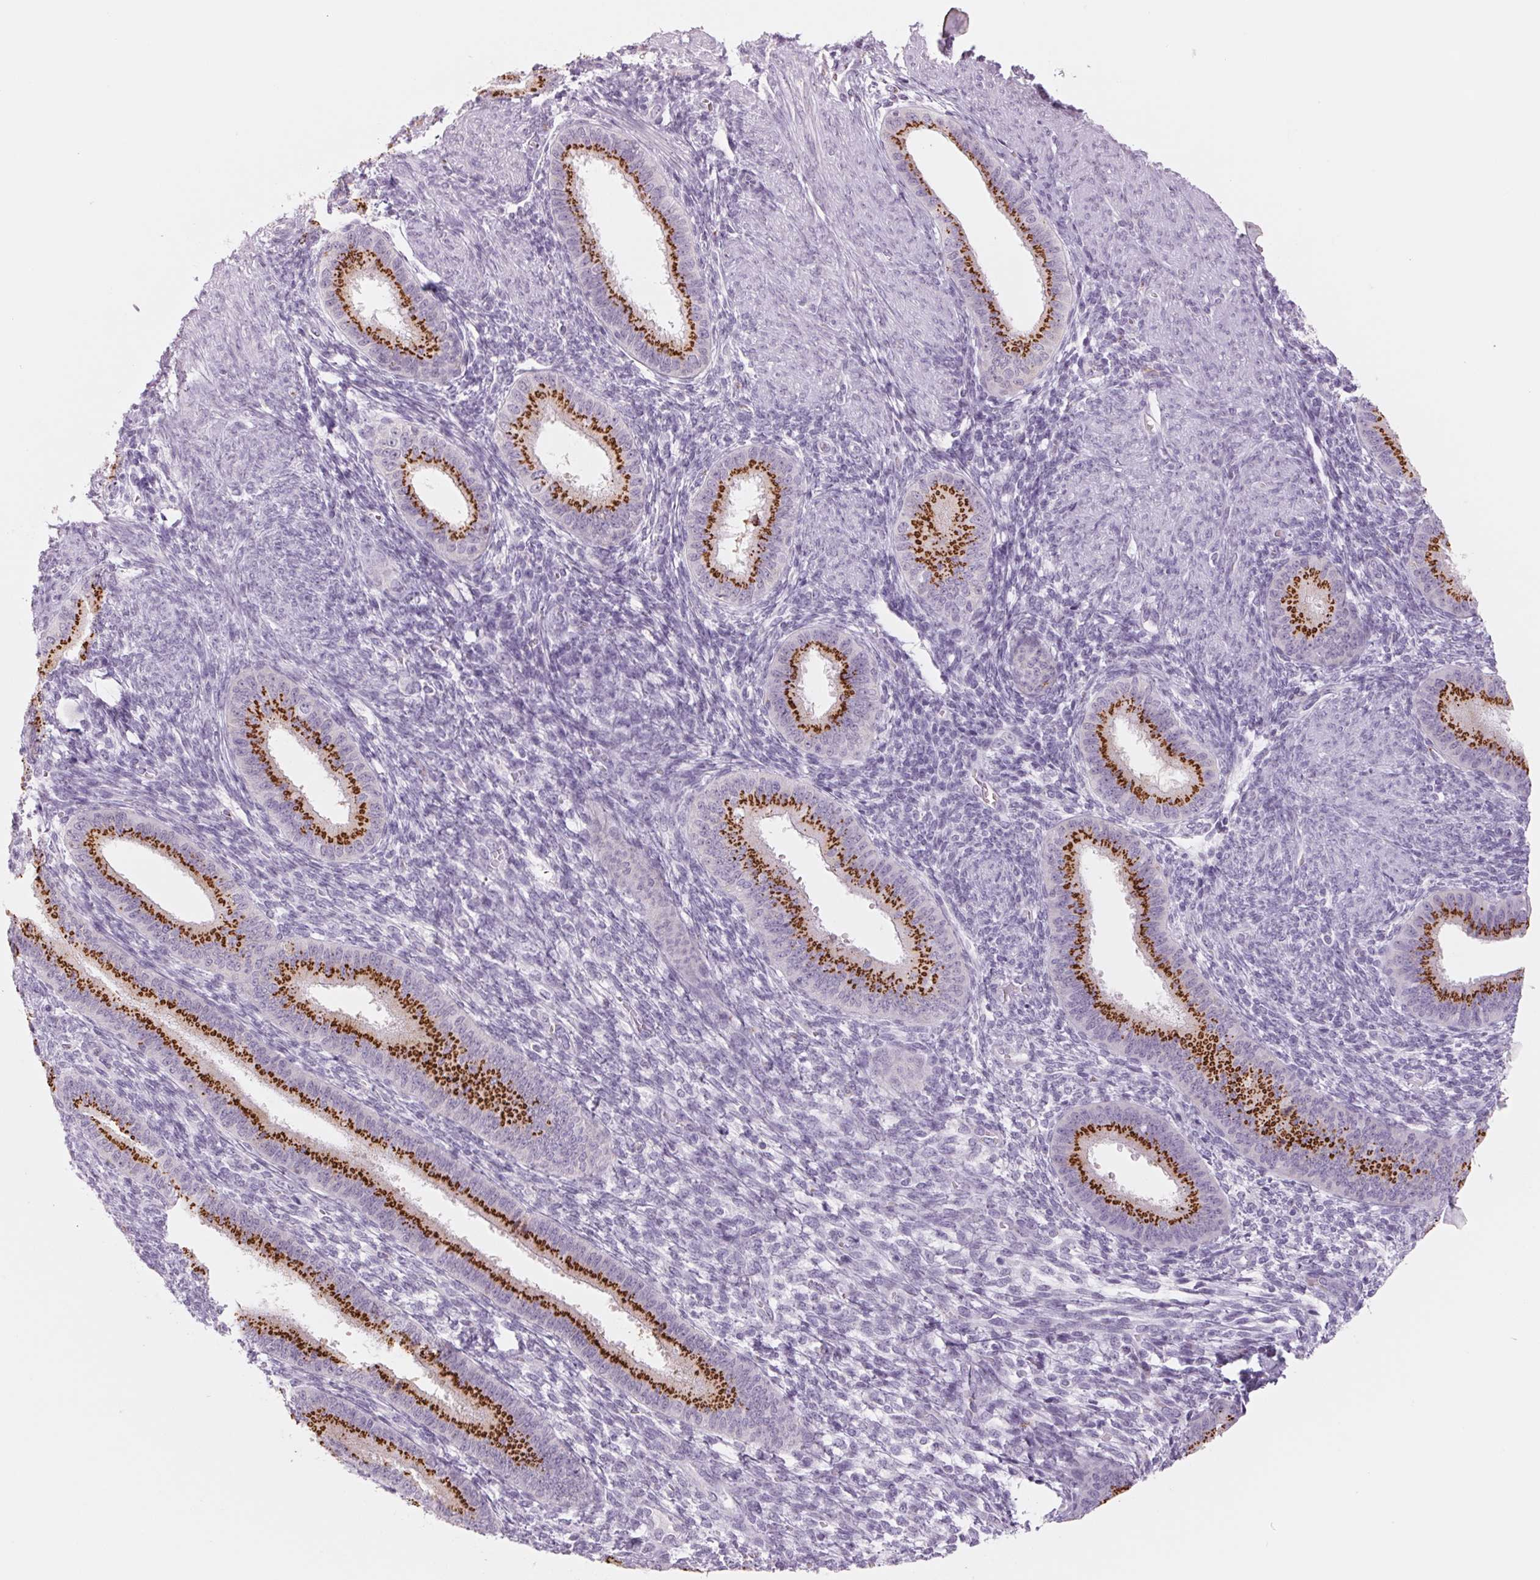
{"staining": {"intensity": "negative", "quantity": "none", "location": "none"}, "tissue": "endometrium", "cell_type": "Cells in endometrial stroma", "image_type": "normal", "snomed": [{"axis": "morphology", "description": "Normal tissue, NOS"}, {"axis": "topography", "description": "Endometrium"}], "caption": "A micrograph of endometrium stained for a protein demonstrates no brown staining in cells in endometrial stroma.", "gene": "GALNT7", "patient": {"sex": "female", "age": 39}}